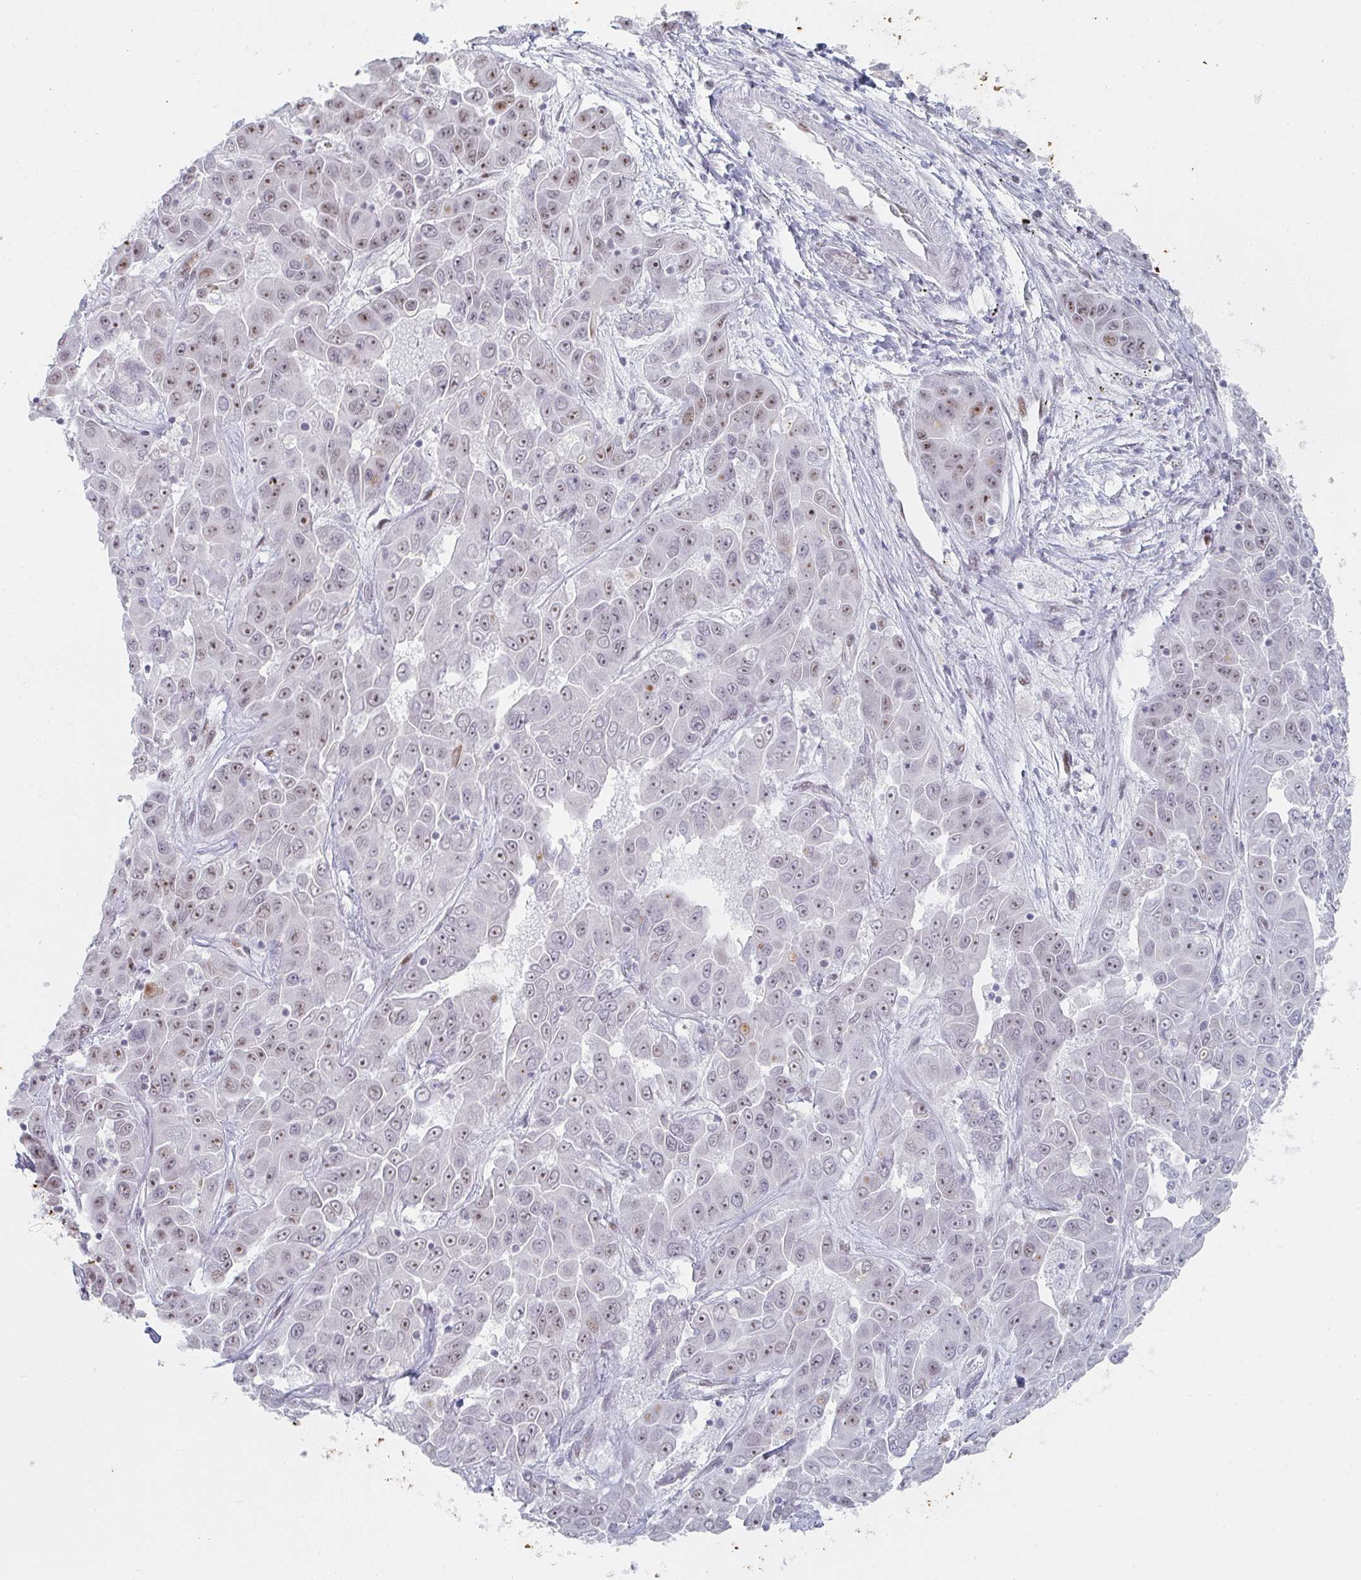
{"staining": {"intensity": "weak", "quantity": ">75%", "location": "nuclear"}, "tissue": "liver cancer", "cell_type": "Tumor cells", "image_type": "cancer", "snomed": [{"axis": "morphology", "description": "Cholangiocarcinoma"}, {"axis": "topography", "description": "Liver"}], "caption": "IHC of cholangiocarcinoma (liver) reveals low levels of weak nuclear staining in approximately >75% of tumor cells. Using DAB (brown) and hematoxylin (blue) stains, captured at high magnification using brightfield microscopy.", "gene": "POU2AF2", "patient": {"sex": "female", "age": 52}}